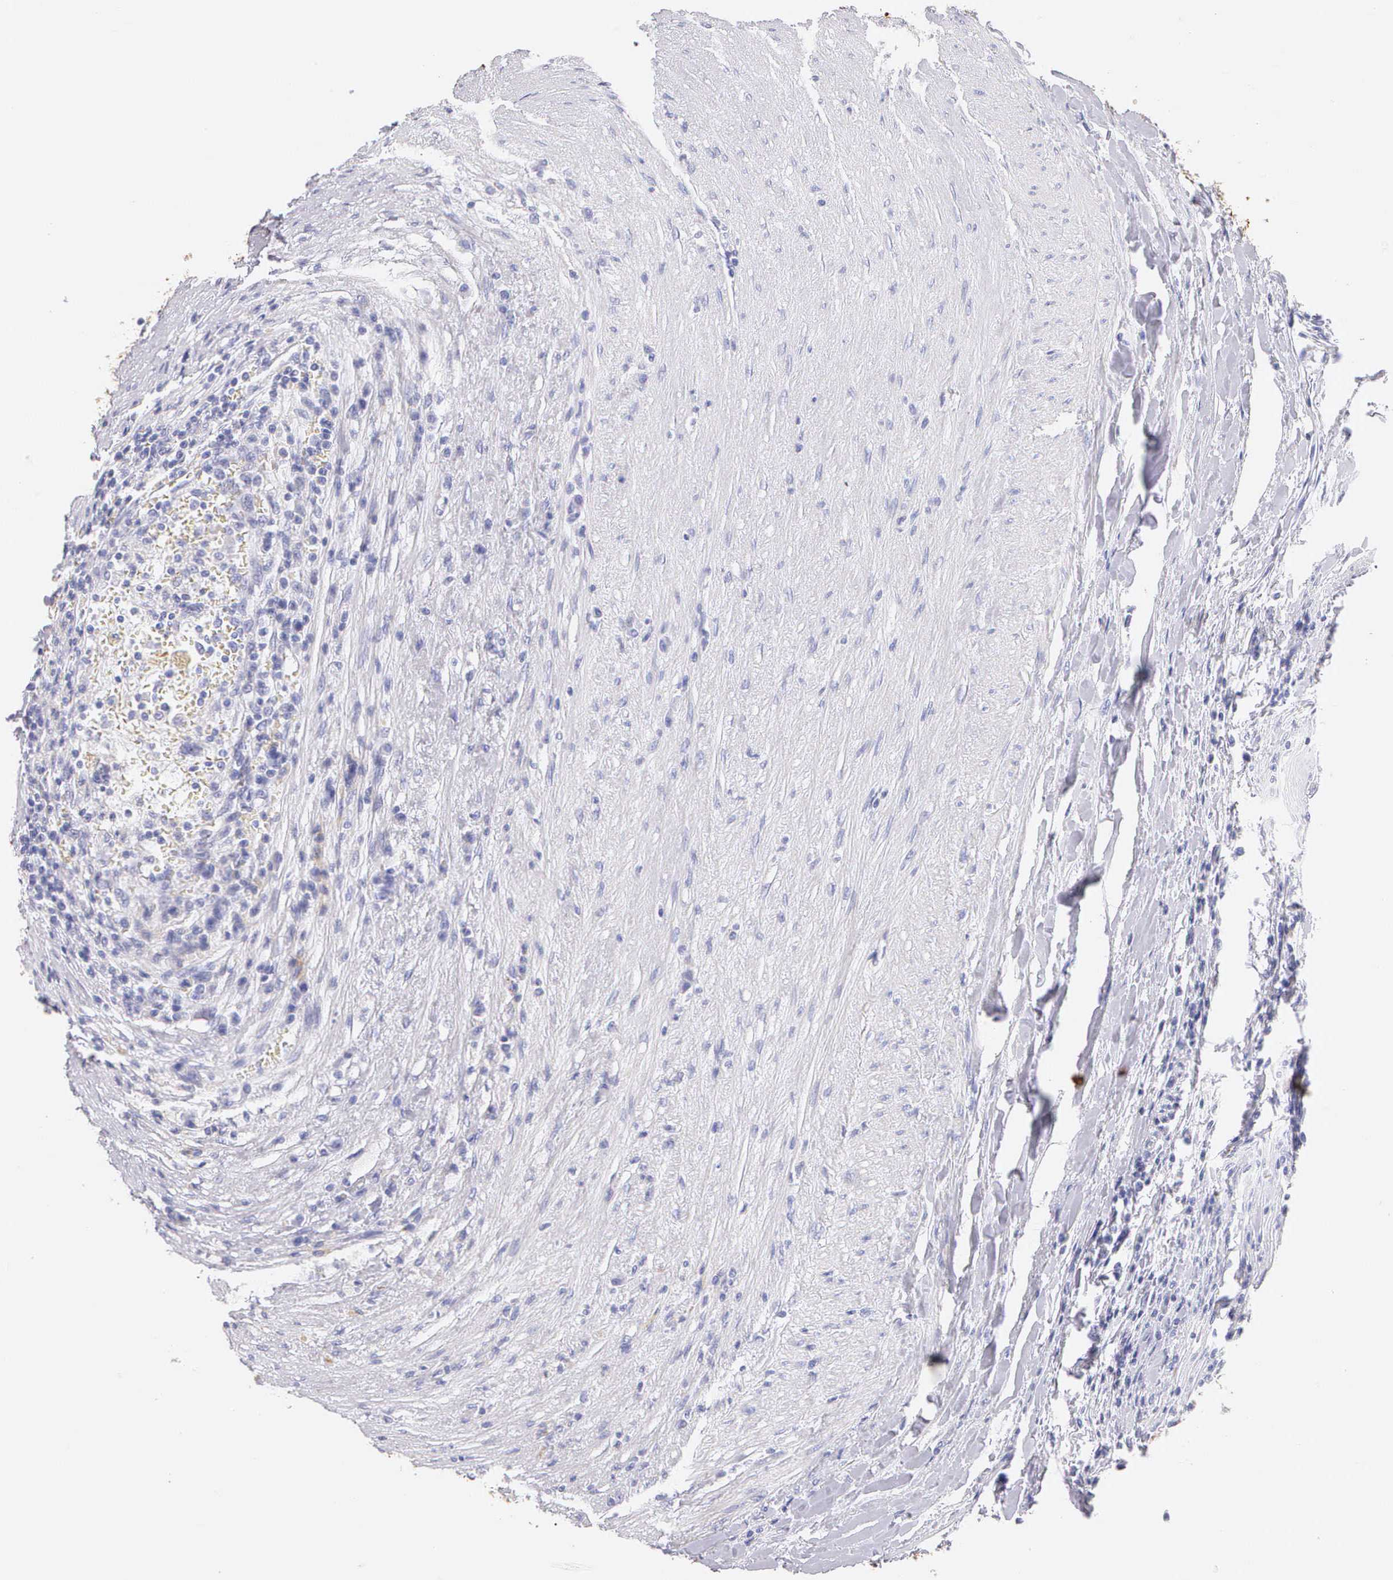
{"staining": {"intensity": "negative", "quantity": "none", "location": "none"}, "tissue": "renal cancer", "cell_type": "Tumor cells", "image_type": "cancer", "snomed": [{"axis": "morphology", "description": "Normal tissue, NOS"}, {"axis": "morphology", "description": "Adenocarcinoma, NOS"}, {"axis": "topography", "description": "Kidney"}], "caption": "Tumor cells show no significant staining in adenocarcinoma (renal). (DAB immunohistochemistry, high magnification).", "gene": "KRT17", "patient": {"sex": "male", "age": 71}}